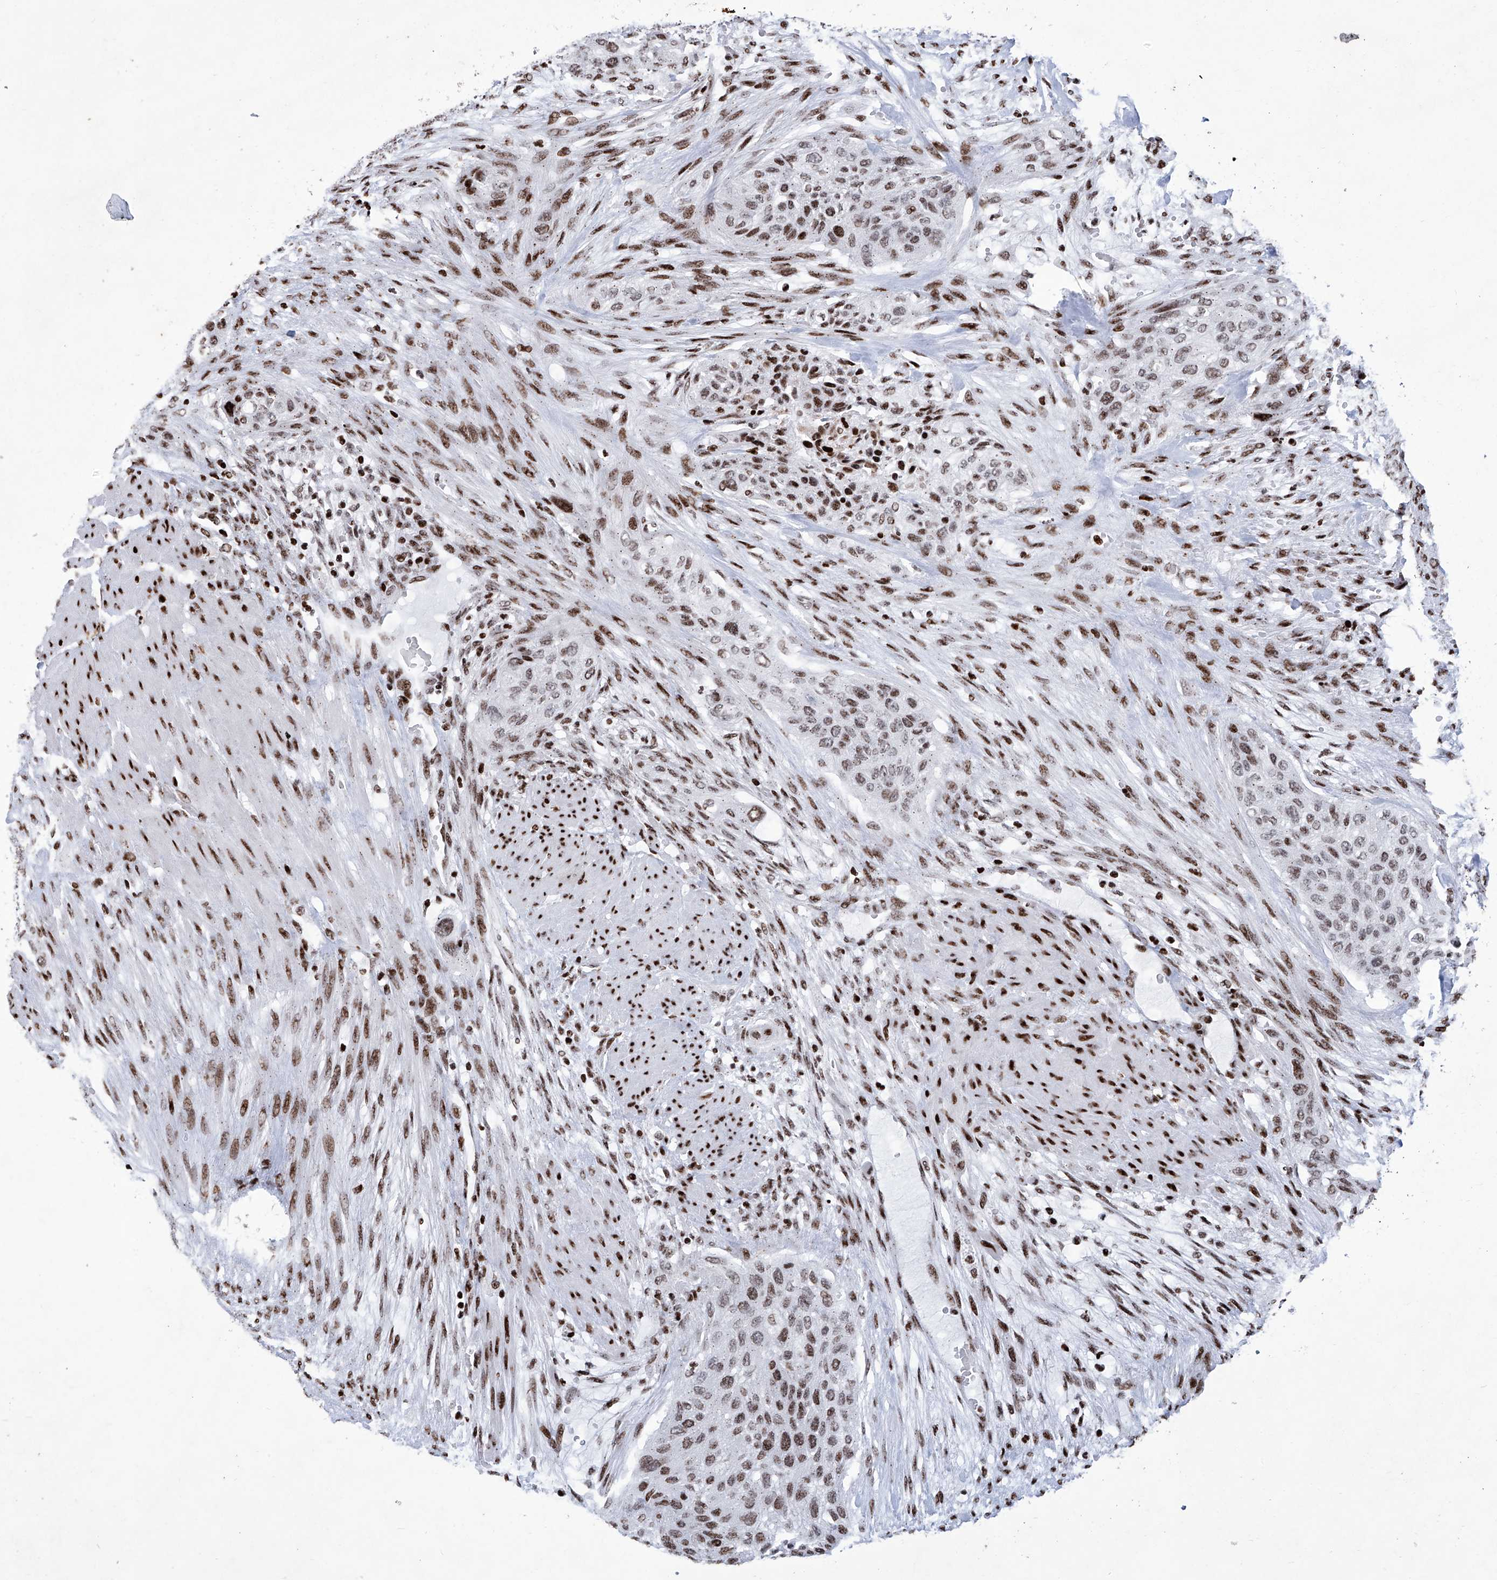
{"staining": {"intensity": "moderate", "quantity": ">75%", "location": "nuclear"}, "tissue": "urothelial cancer", "cell_type": "Tumor cells", "image_type": "cancer", "snomed": [{"axis": "morphology", "description": "Urothelial carcinoma, High grade"}, {"axis": "topography", "description": "Urinary bladder"}], "caption": "Immunohistochemical staining of urothelial carcinoma (high-grade) shows medium levels of moderate nuclear protein staining in about >75% of tumor cells.", "gene": "HEY2", "patient": {"sex": "male", "age": 35}}